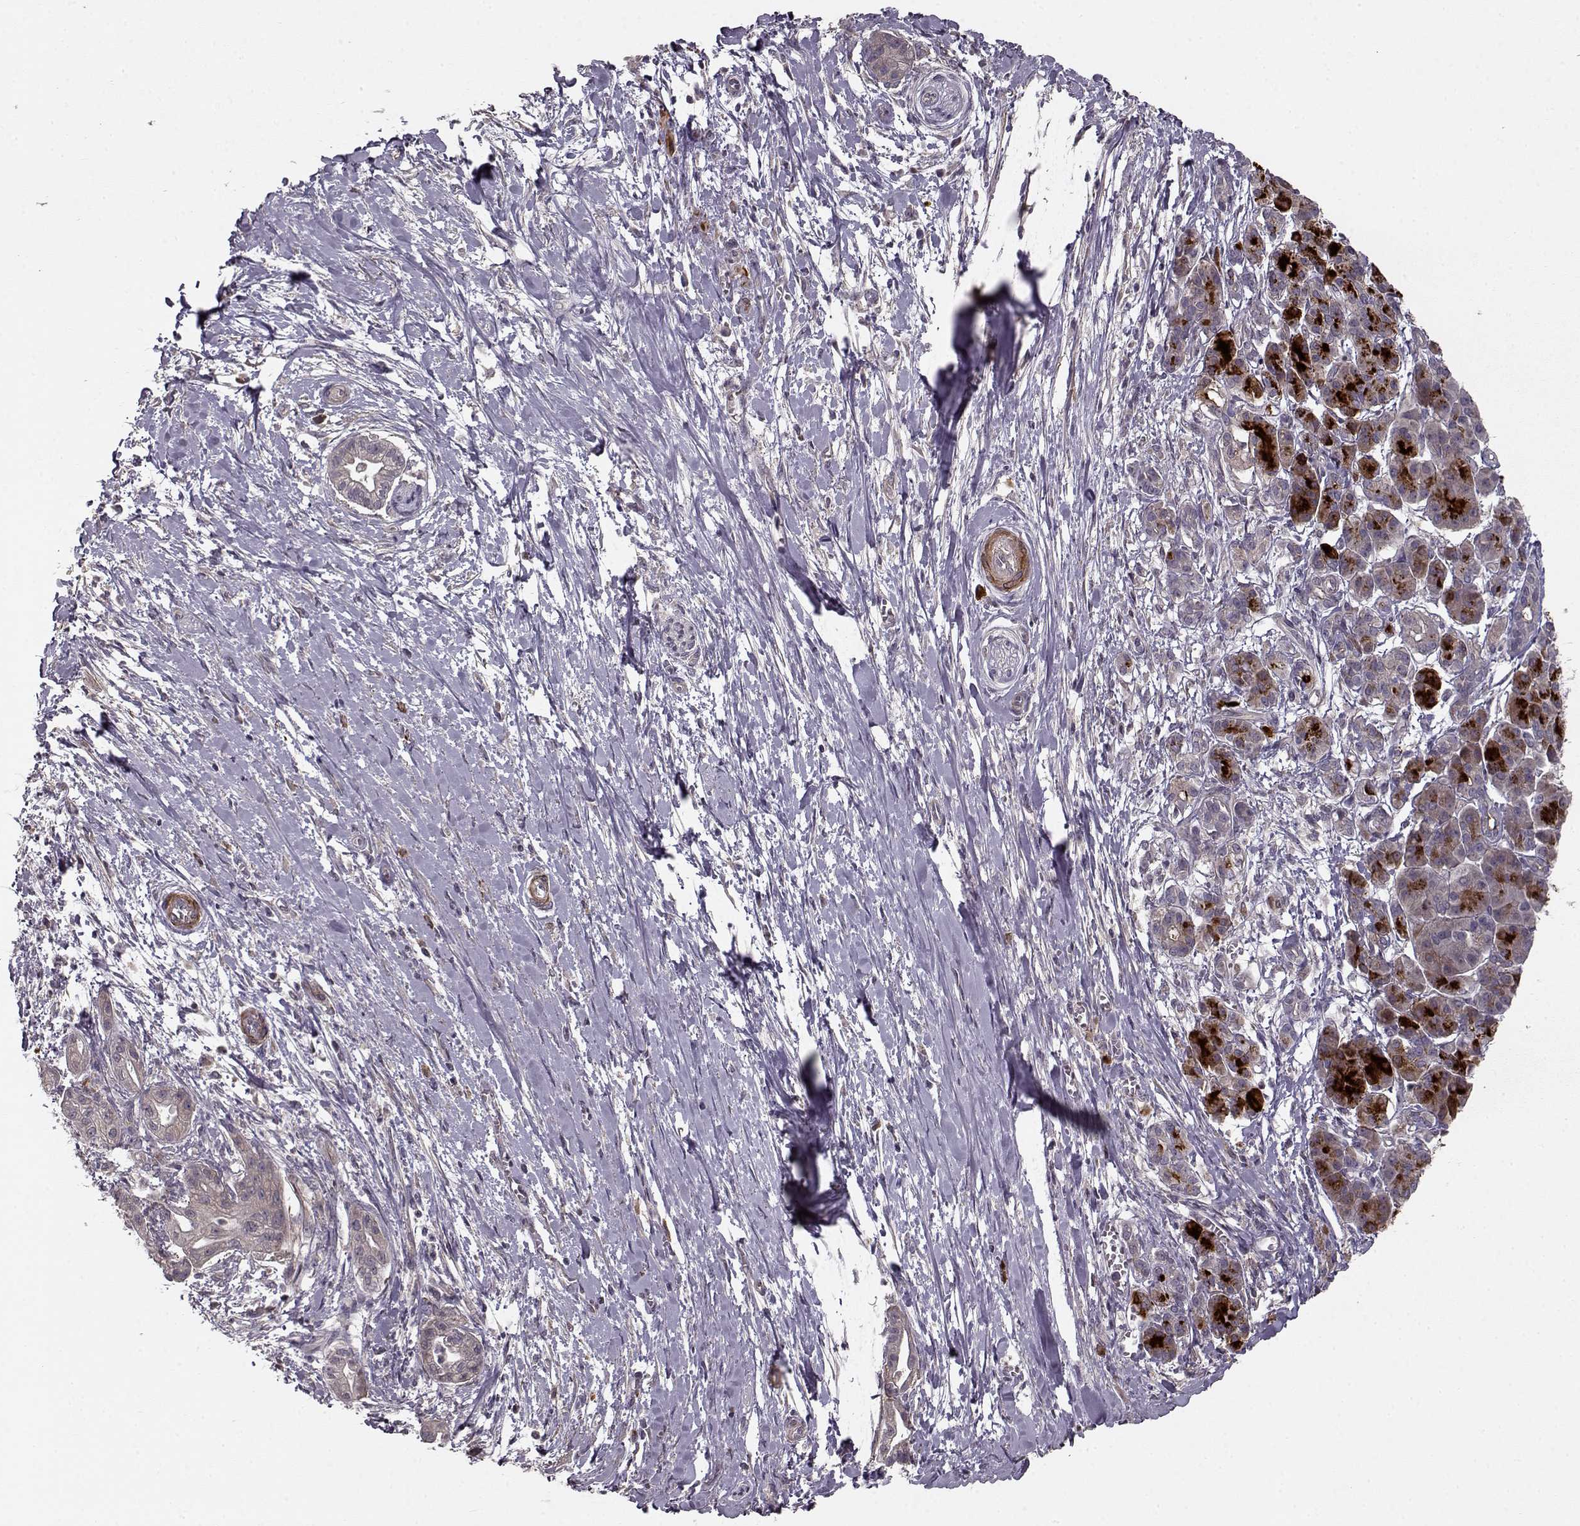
{"staining": {"intensity": "negative", "quantity": "none", "location": "none"}, "tissue": "pancreatic cancer", "cell_type": "Tumor cells", "image_type": "cancer", "snomed": [{"axis": "morphology", "description": "Normal tissue, NOS"}, {"axis": "morphology", "description": "Adenocarcinoma, NOS"}, {"axis": "topography", "description": "Lymph node"}, {"axis": "topography", "description": "Pancreas"}], "caption": "There is no significant positivity in tumor cells of pancreatic cancer (adenocarcinoma). (DAB (3,3'-diaminobenzidine) immunohistochemistry with hematoxylin counter stain).", "gene": "SLAIN2", "patient": {"sex": "female", "age": 58}}